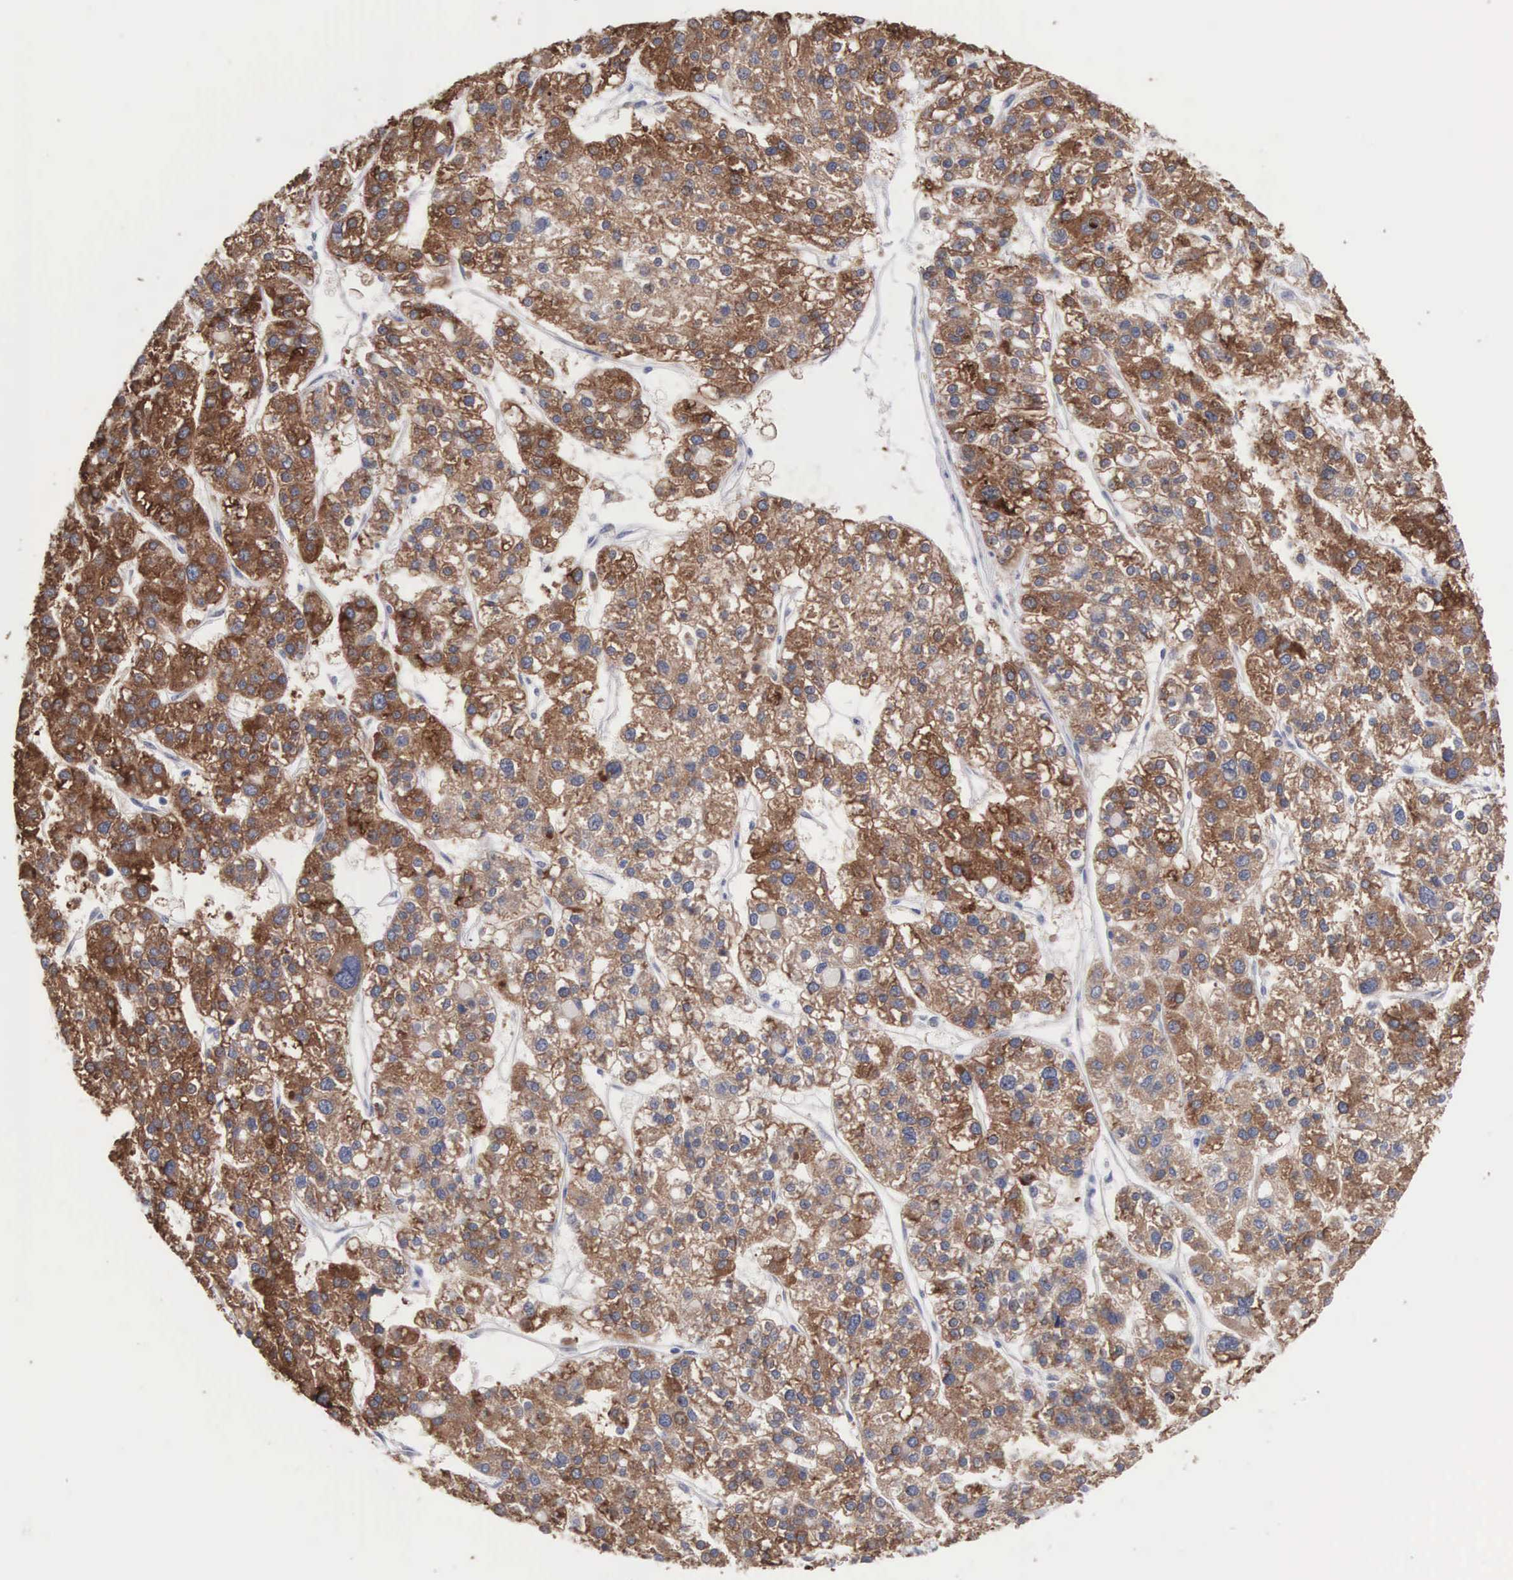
{"staining": {"intensity": "moderate", "quantity": ">75%", "location": "cytoplasmic/membranous"}, "tissue": "liver cancer", "cell_type": "Tumor cells", "image_type": "cancer", "snomed": [{"axis": "morphology", "description": "Carcinoma, Hepatocellular, NOS"}, {"axis": "topography", "description": "Liver"}], "caption": "Protein staining of liver cancer (hepatocellular carcinoma) tissue shows moderate cytoplasmic/membranous positivity in approximately >75% of tumor cells.", "gene": "ACOT4", "patient": {"sex": "female", "age": 85}}